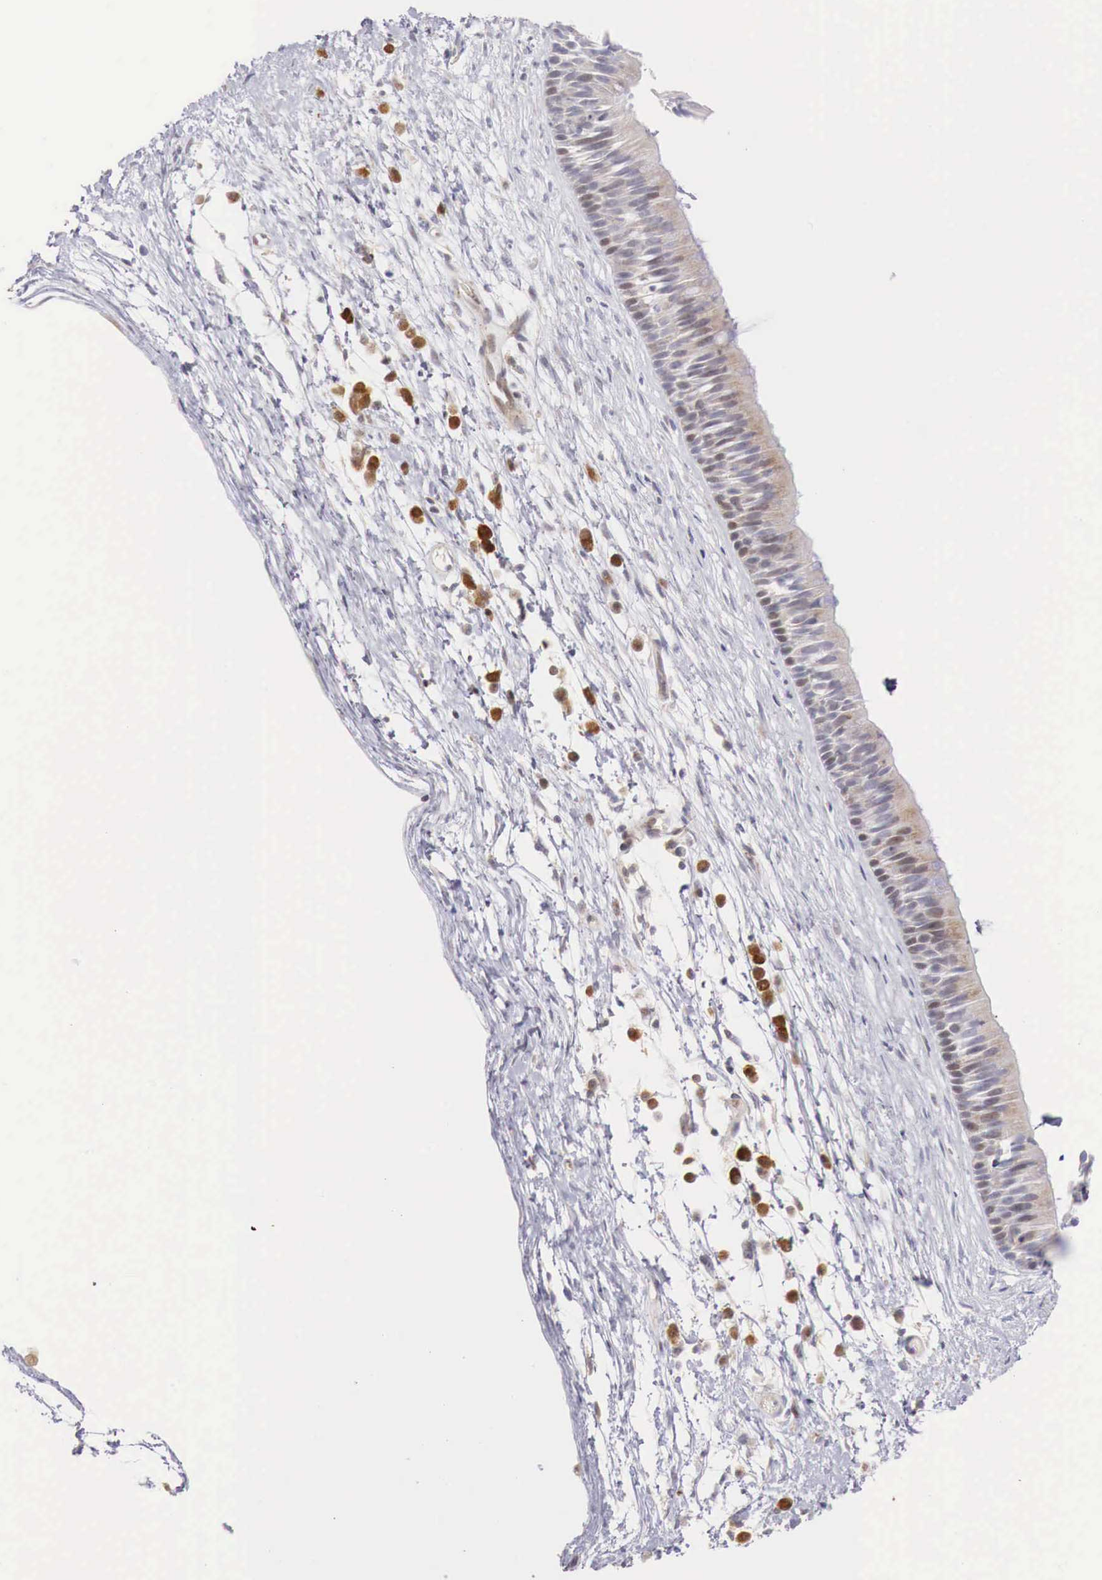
{"staining": {"intensity": "weak", "quantity": "25%-75%", "location": "cytoplasmic/membranous"}, "tissue": "nasopharynx", "cell_type": "Respiratory epithelial cells", "image_type": "normal", "snomed": [{"axis": "morphology", "description": "Normal tissue, NOS"}, {"axis": "topography", "description": "Nasopharynx"}], "caption": "IHC of normal human nasopharynx exhibits low levels of weak cytoplasmic/membranous positivity in about 25%-75% of respiratory epithelial cells. The staining was performed using DAB (3,3'-diaminobenzidine), with brown indicating positive protein expression. Nuclei are stained blue with hematoxylin.", "gene": "CLCN5", "patient": {"sex": "male", "age": 13}}